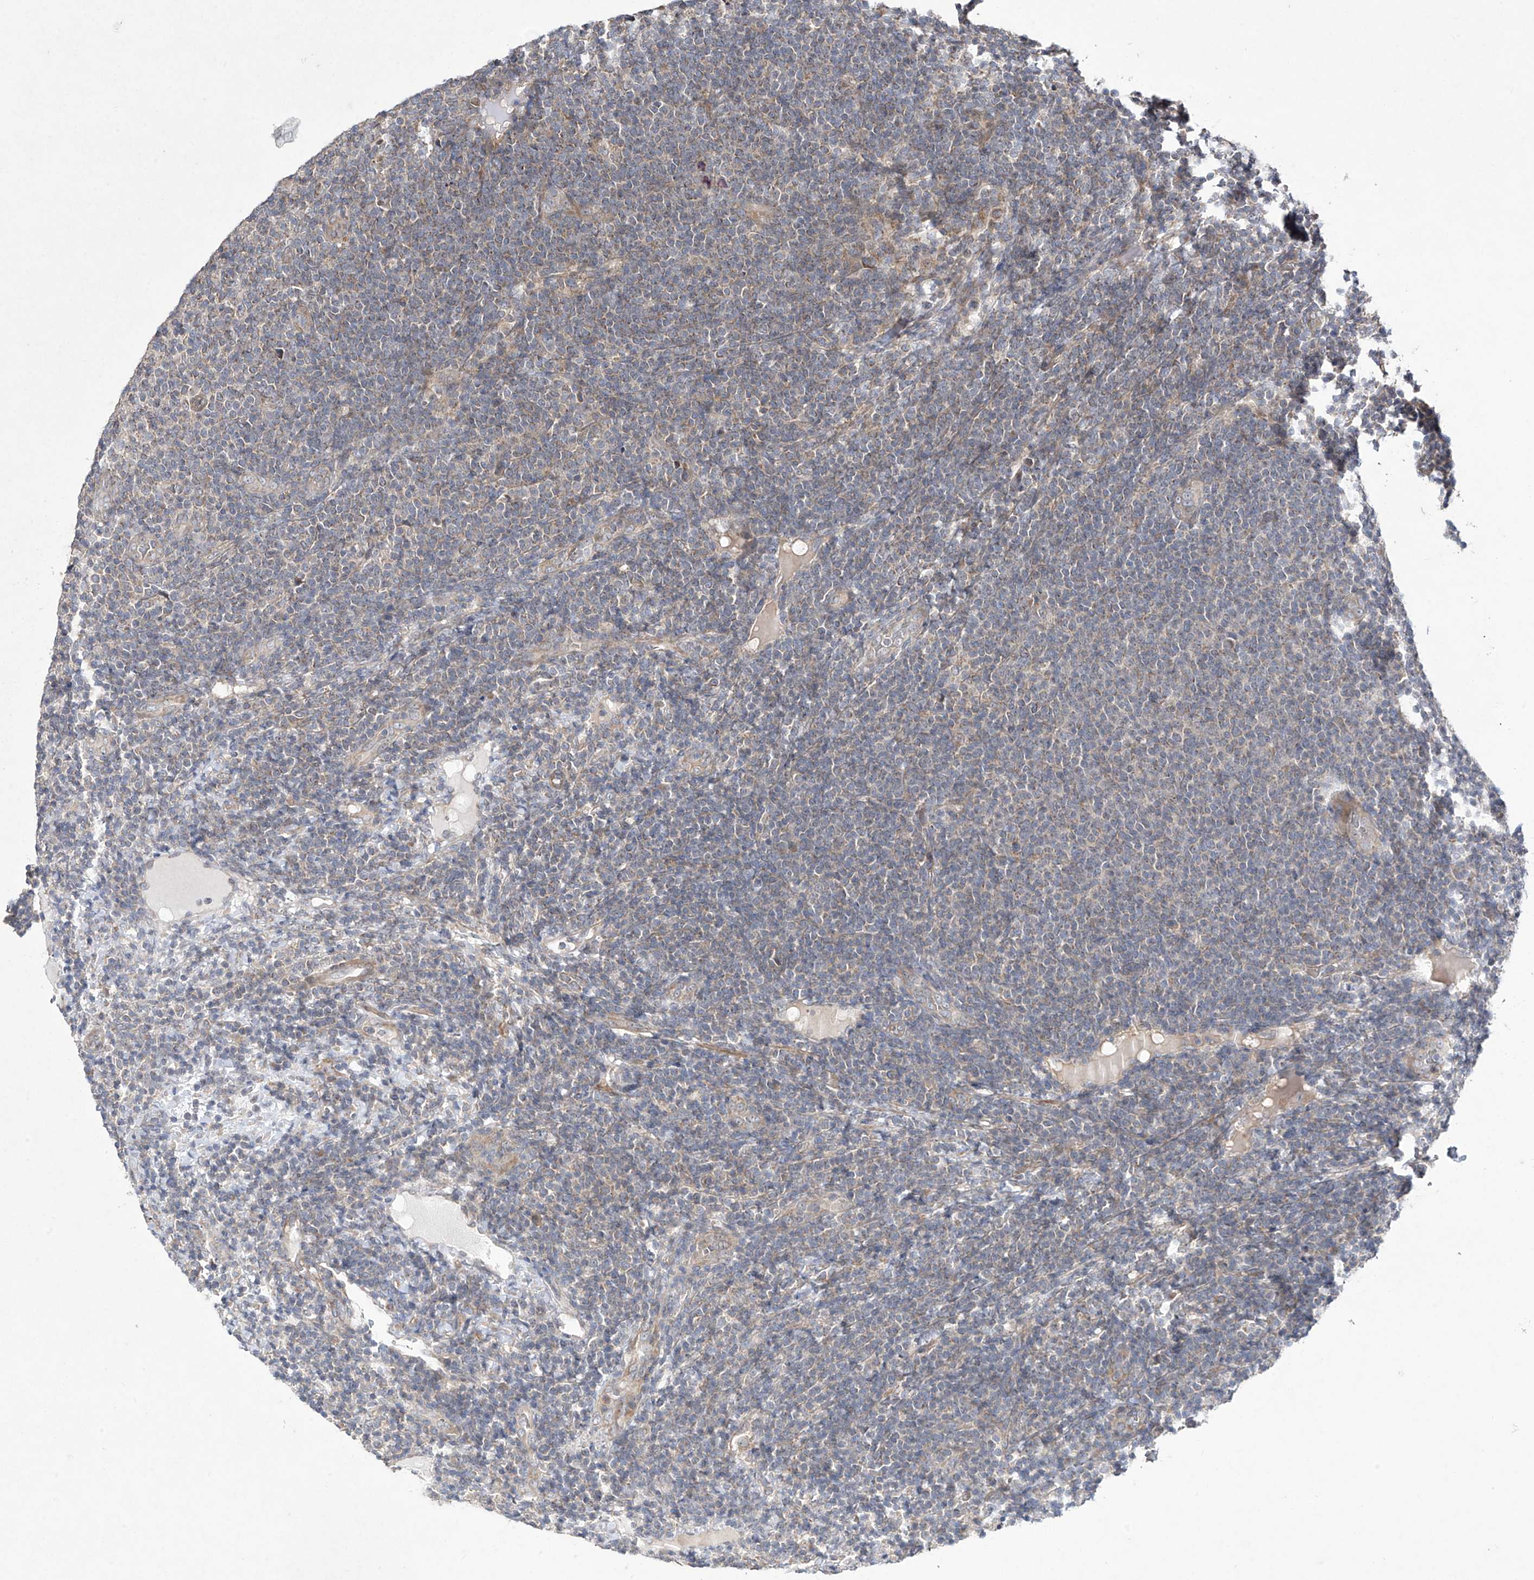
{"staining": {"intensity": "negative", "quantity": "none", "location": "none"}, "tissue": "lymphoma", "cell_type": "Tumor cells", "image_type": "cancer", "snomed": [{"axis": "morphology", "description": "Malignant lymphoma, non-Hodgkin's type, Low grade"}, {"axis": "topography", "description": "Lymph node"}], "caption": "Tumor cells are negative for protein expression in human low-grade malignant lymphoma, non-Hodgkin's type.", "gene": "TRIM60", "patient": {"sex": "male", "age": 66}}